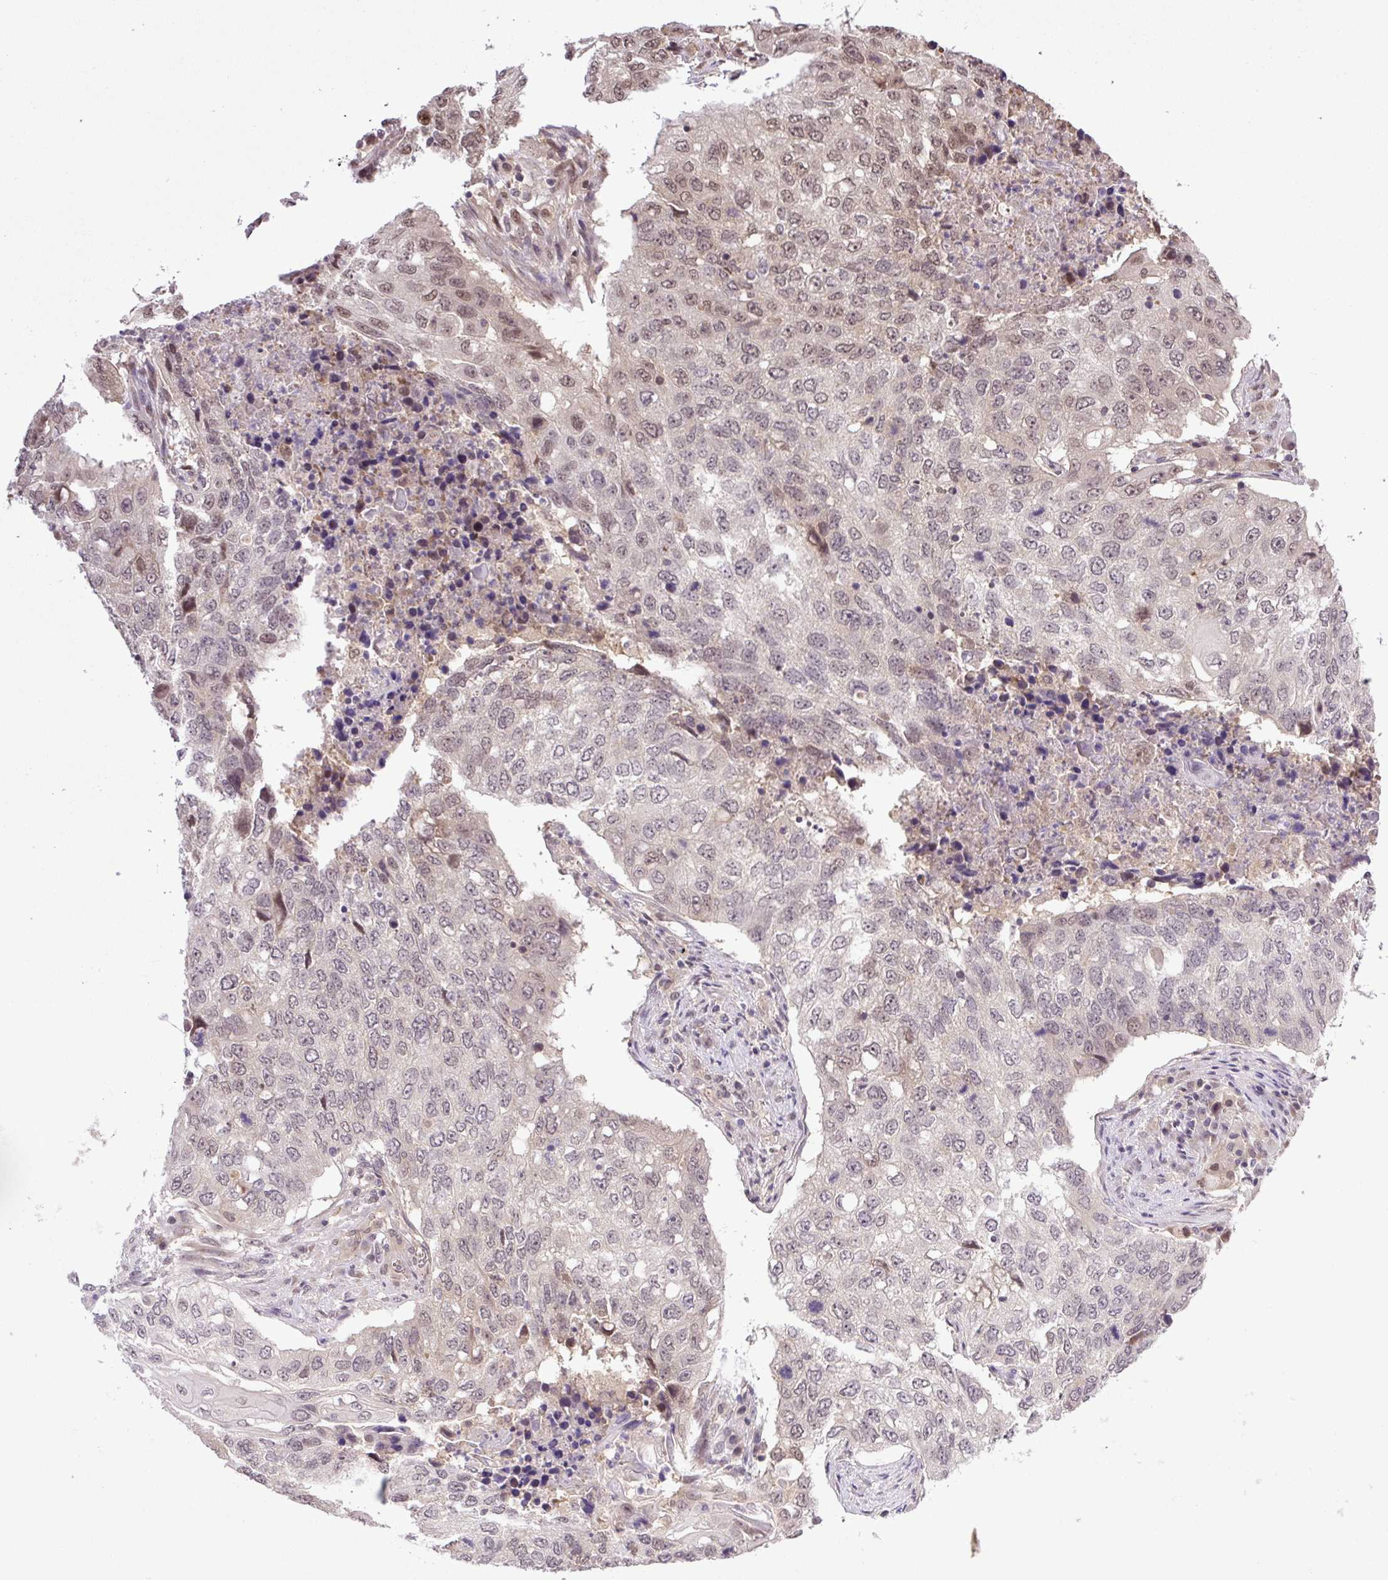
{"staining": {"intensity": "weak", "quantity": "<25%", "location": "nuclear"}, "tissue": "lung cancer", "cell_type": "Tumor cells", "image_type": "cancer", "snomed": [{"axis": "morphology", "description": "Squamous cell carcinoma, NOS"}, {"axis": "topography", "description": "Lung"}], "caption": "Tumor cells show no significant positivity in lung cancer (squamous cell carcinoma). Brightfield microscopy of IHC stained with DAB (brown) and hematoxylin (blue), captured at high magnification.", "gene": "SGTA", "patient": {"sex": "female", "age": 63}}